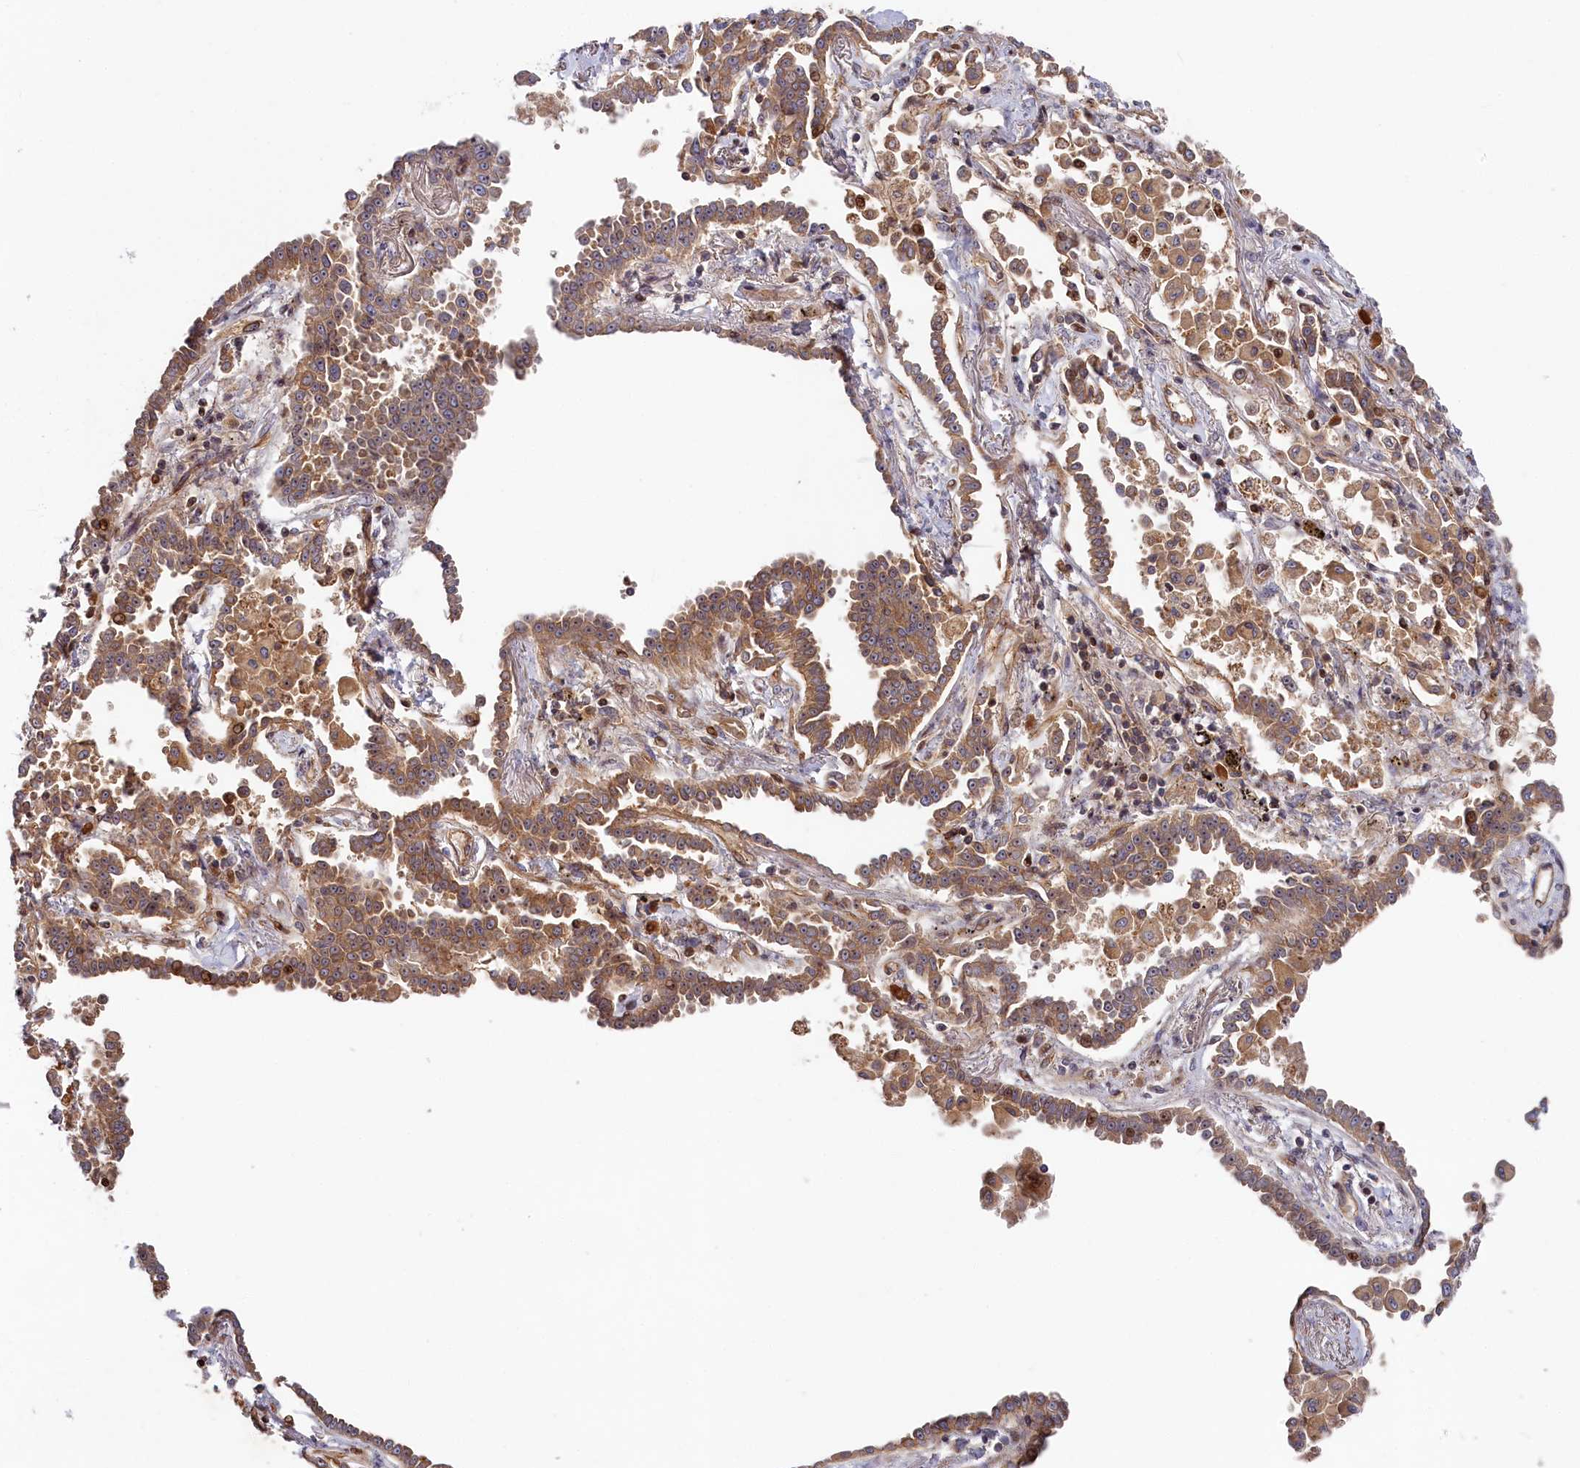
{"staining": {"intensity": "moderate", "quantity": ">75%", "location": "cytoplasmic/membranous"}, "tissue": "lung cancer", "cell_type": "Tumor cells", "image_type": "cancer", "snomed": [{"axis": "morphology", "description": "Adenocarcinoma, NOS"}, {"axis": "topography", "description": "Lung"}], "caption": "Lung cancer (adenocarcinoma) was stained to show a protein in brown. There is medium levels of moderate cytoplasmic/membranous positivity in approximately >75% of tumor cells.", "gene": "CEP44", "patient": {"sex": "male", "age": 67}}